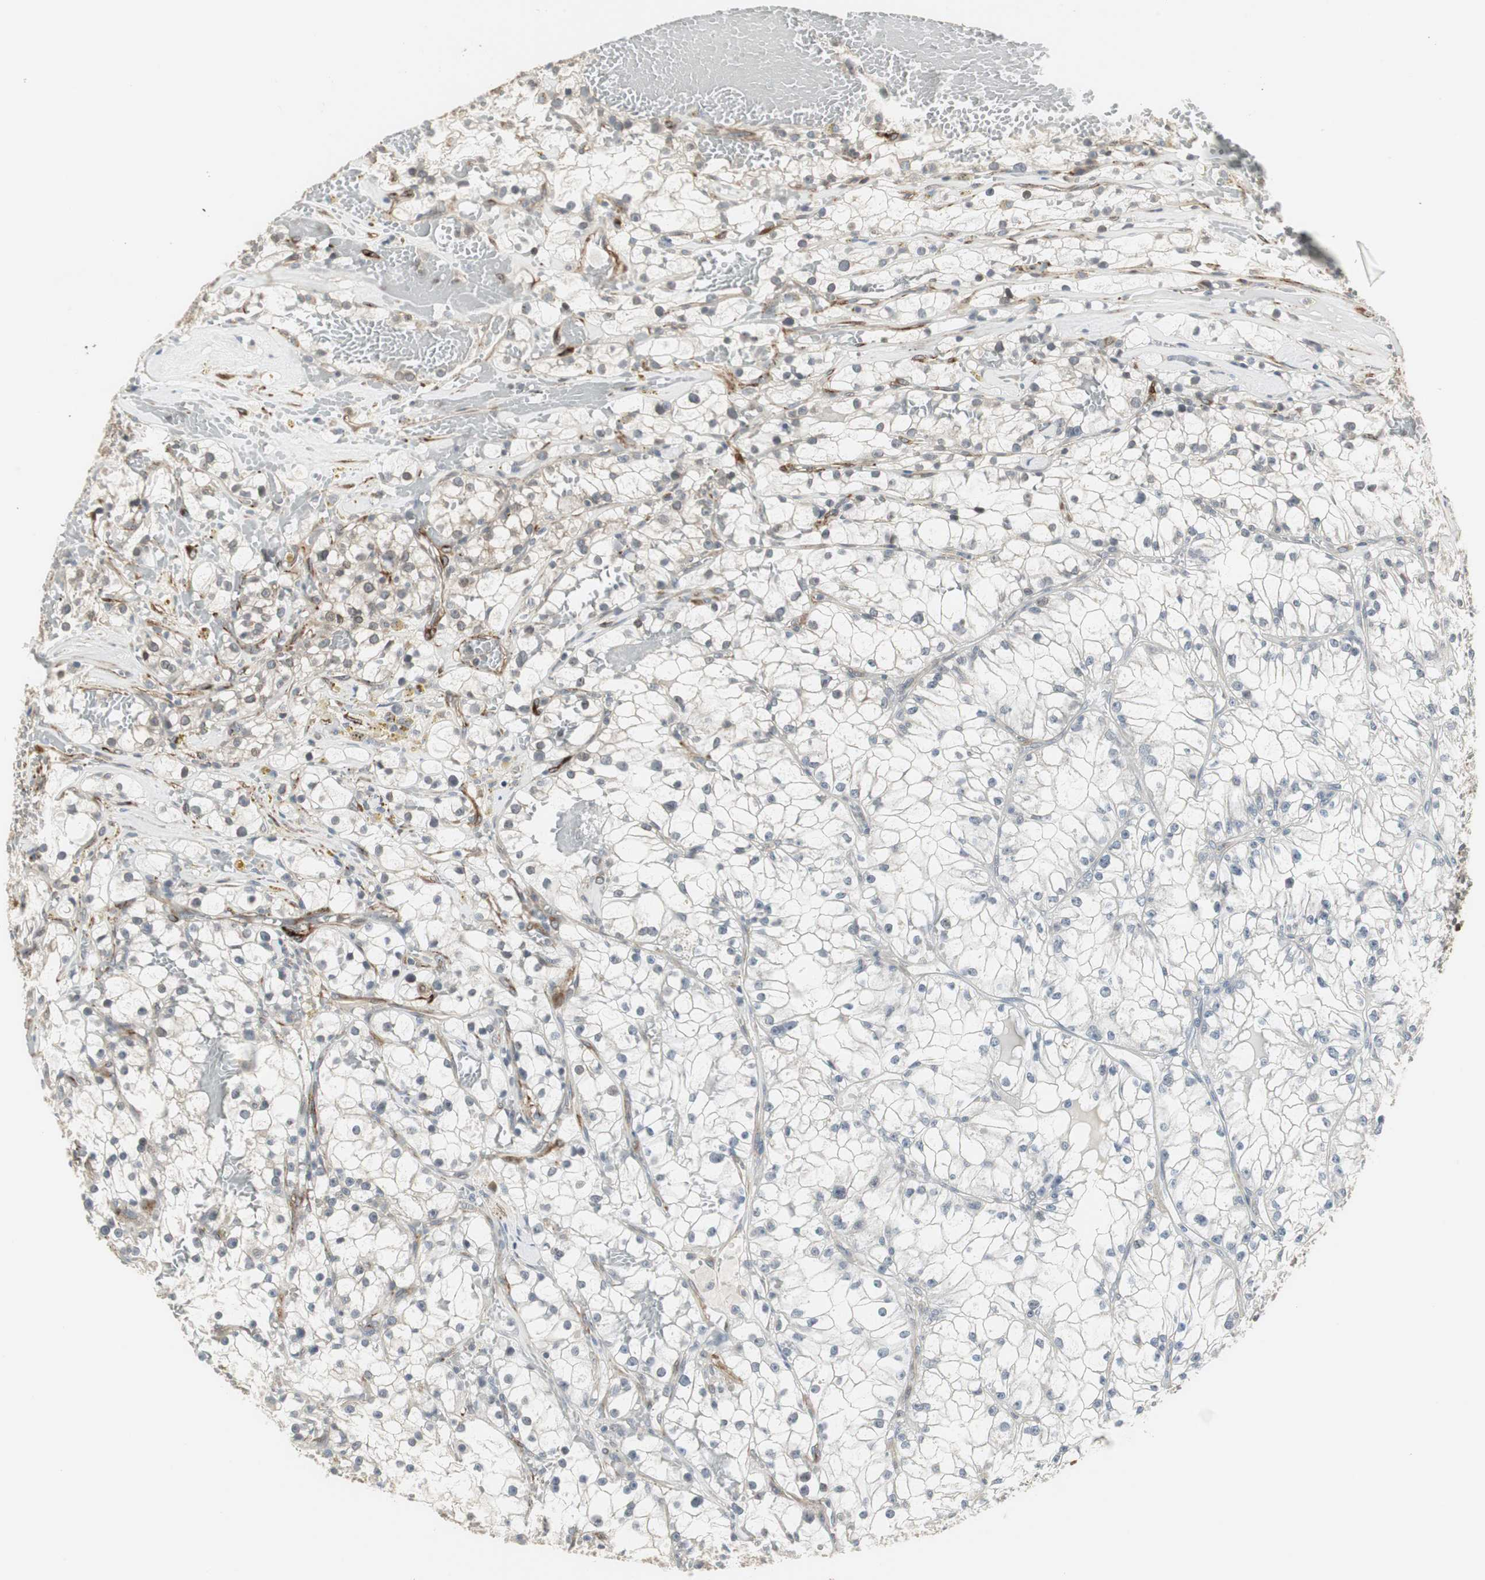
{"staining": {"intensity": "weak", "quantity": "<25%", "location": "cytoplasmic/membranous"}, "tissue": "renal cancer", "cell_type": "Tumor cells", "image_type": "cancer", "snomed": [{"axis": "morphology", "description": "Adenocarcinoma, NOS"}, {"axis": "topography", "description": "Kidney"}], "caption": "Human renal cancer stained for a protein using immunohistochemistry reveals no positivity in tumor cells.", "gene": "SCYL3", "patient": {"sex": "male", "age": 56}}